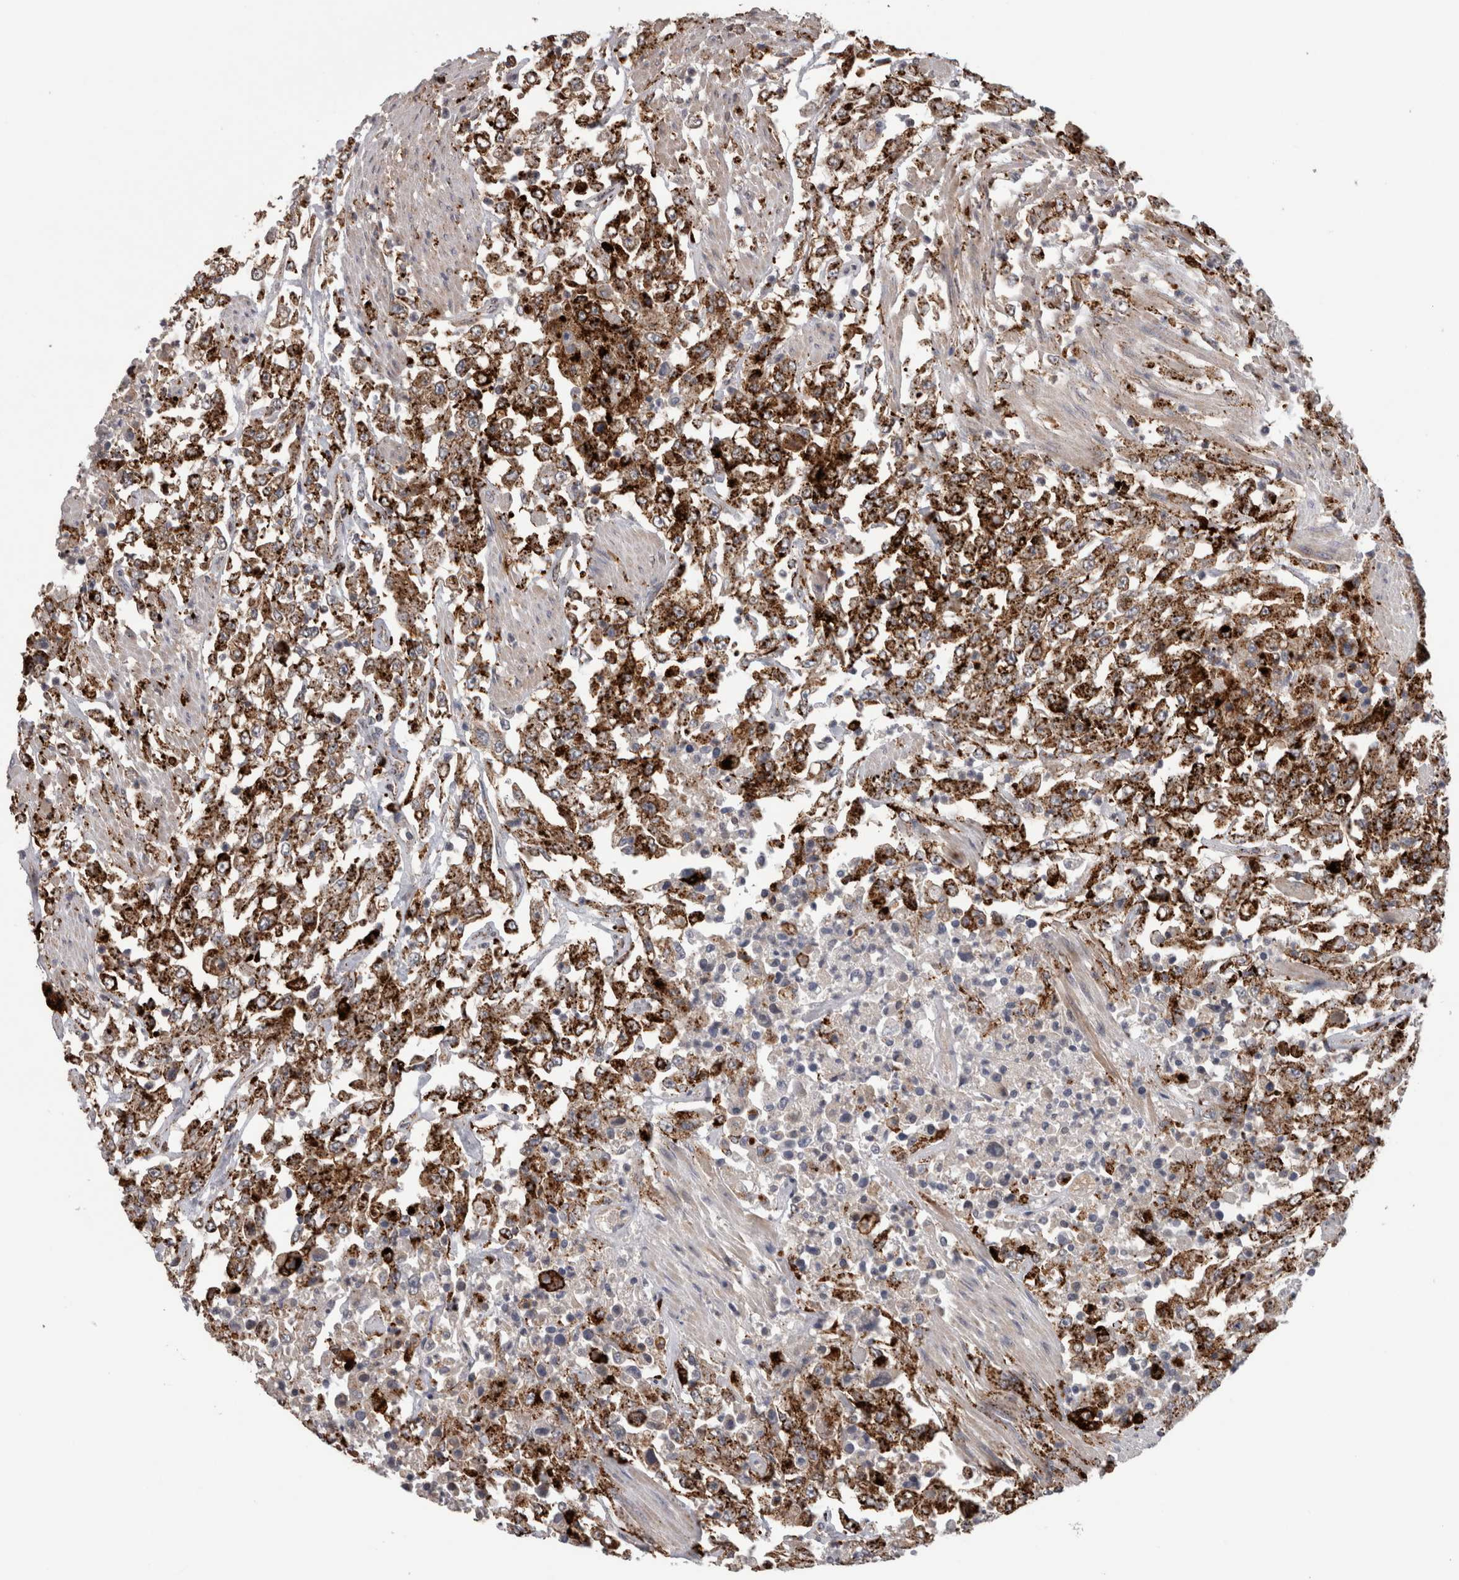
{"staining": {"intensity": "strong", "quantity": ">75%", "location": "cytoplasmic/membranous"}, "tissue": "urothelial cancer", "cell_type": "Tumor cells", "image_type": "cancer", "snomed": [{"axis": "morphology", "description": "Urothelial carcinoma, High grade"}, {"axis": "topography", "description": "Urinary bladder"}], "caption": "DAB immunohistochemical staining of human urothelial cancer shows strong cytoplasmic/membranous protein positivity in approximately >75% of tumor cells.", "gene": "CTSZ", "patient": {"sex": "male", "age": 46}}